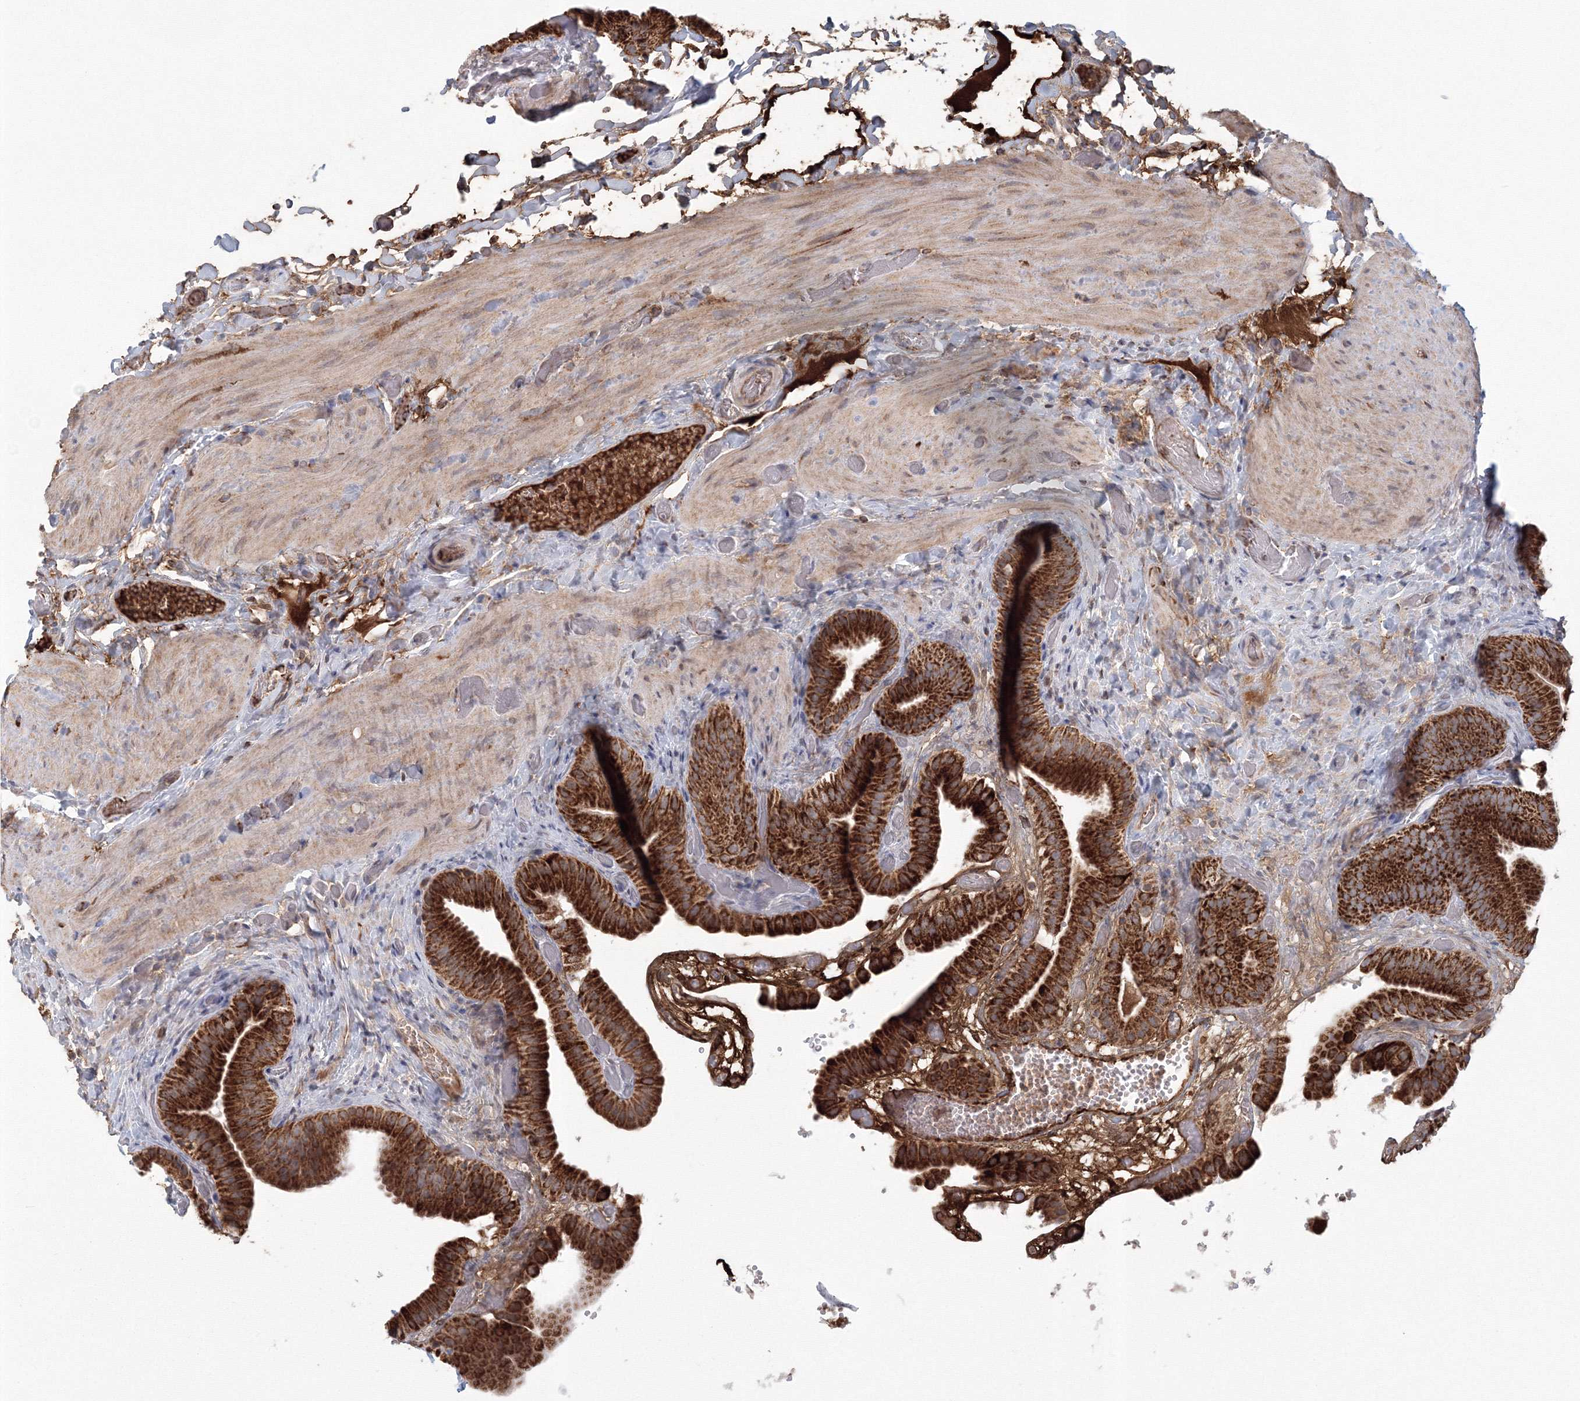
{"staining": {"intensity": "strong", "quantity": ">75%", "location": "cytoplasmic/membranous"}, "tissue": "gallbladder", "cell_type": "Glandular cells", "image_type": "normal", "snomed": [{"axis": "morphology", "description": "Normal tissue, NOS"}, {"axis": "topography", "description": "Gallbladder"}], "caption": "A high-resolution image shows IHC staining of unremarkable gallbladder, which demonstrates strong cytoplasmic/membranous expression in approximately >75% of glandular cells. Nuclei are stained in blue.", "gene": "GRPEL1", "patient": {"sex": "female", "age": 64}}